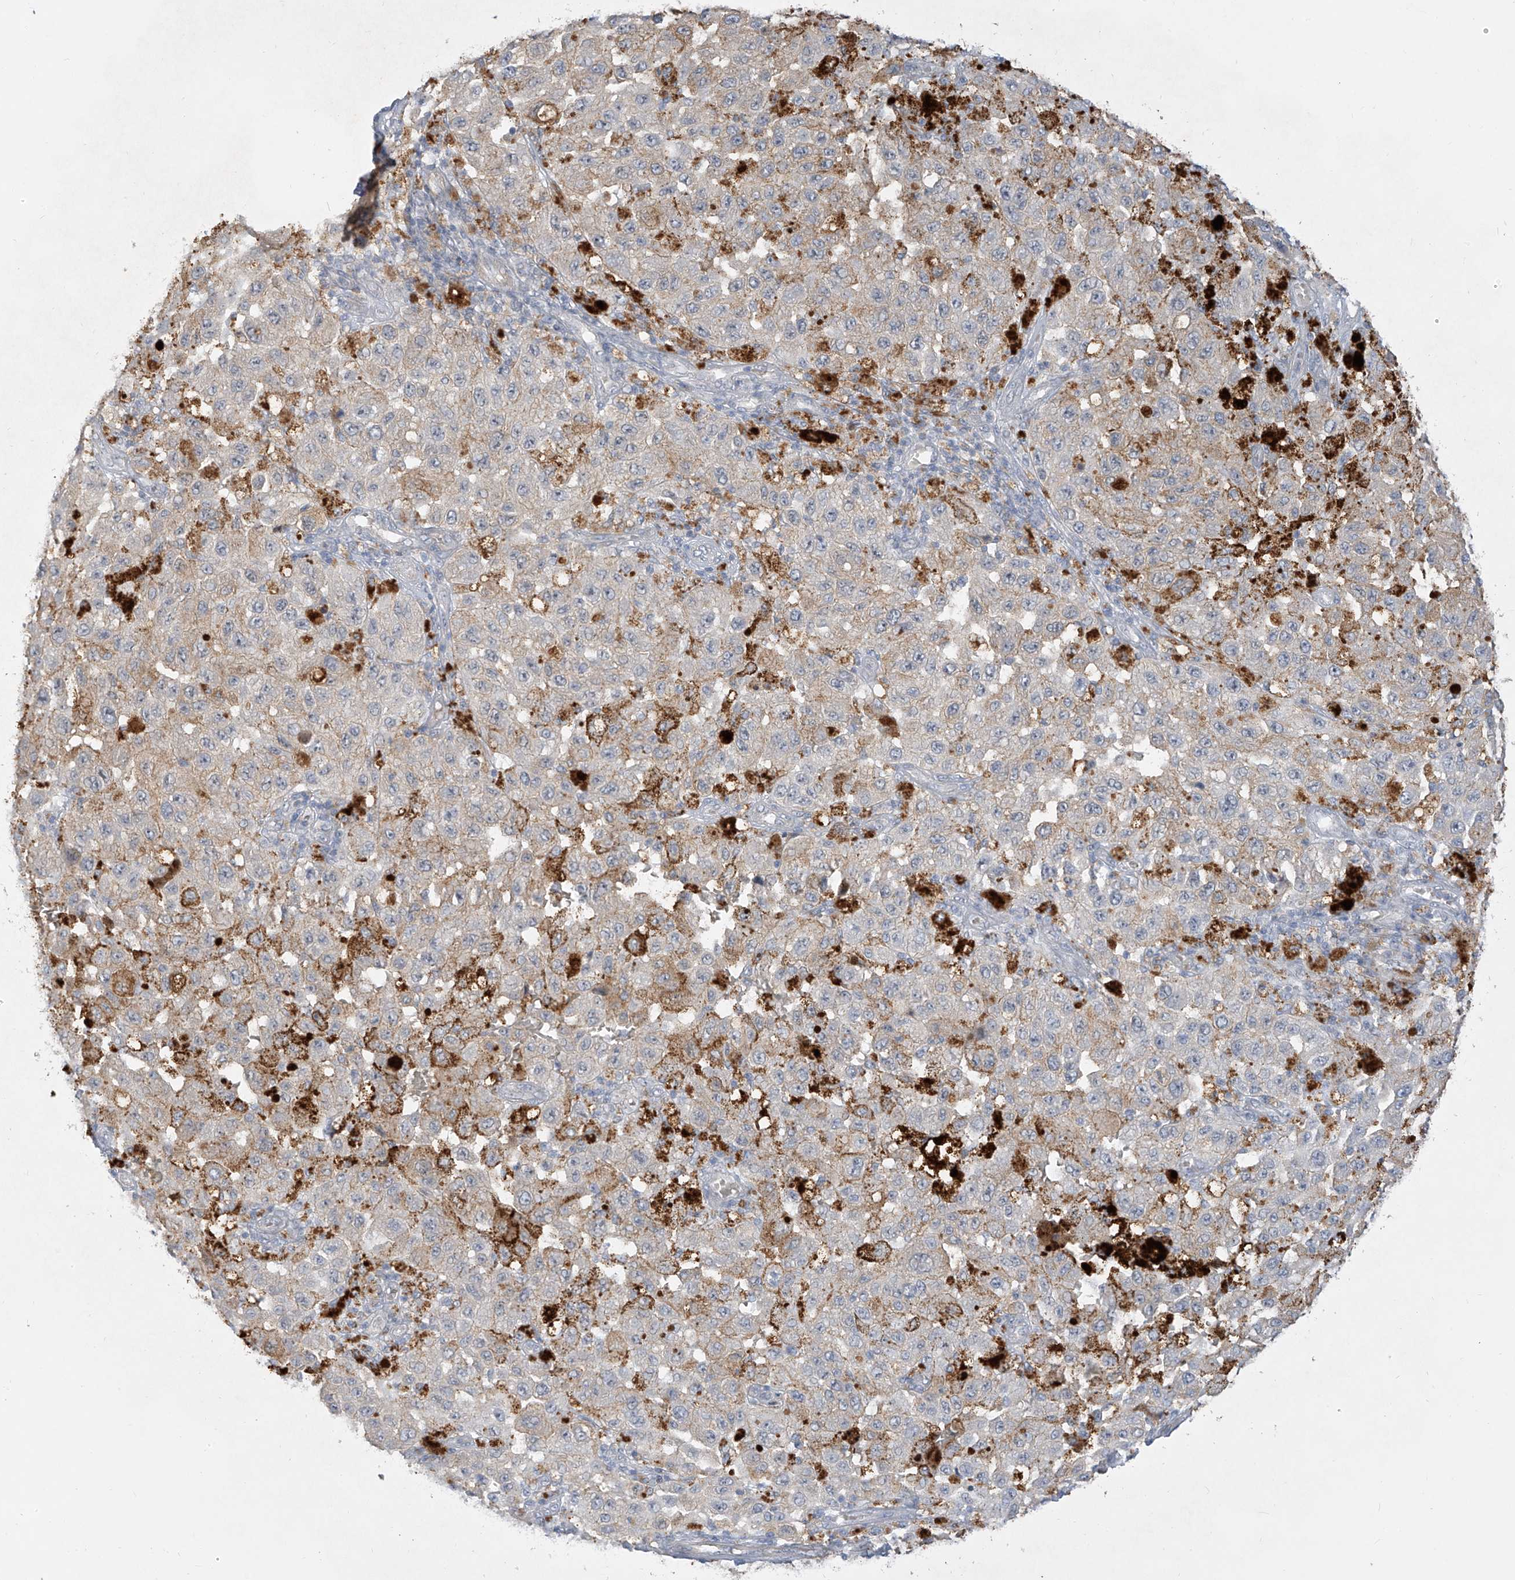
{"staining": {"intensity": "negative", "quantity": "none", "location": "none"}, "tissue": "melanoma", "cell_type": "Tumor cells", "image_type": "cancer", "snomed": [{"axis": "morphology", "description": "Malignant melanoma, NOS"}, {"axis": "topography", "description": "Skin"}], "caption": "DAB (3,3'-diaminobenzidine) immunohistochemical staining of melanoma demonstrates no significant expression in tumor cells. (Brightfield microscopy of DAB immunohistochemistry (IHC) at high magnification).", "gene": "C2orf42", "patient": {"sex": "female", "age": 64}}